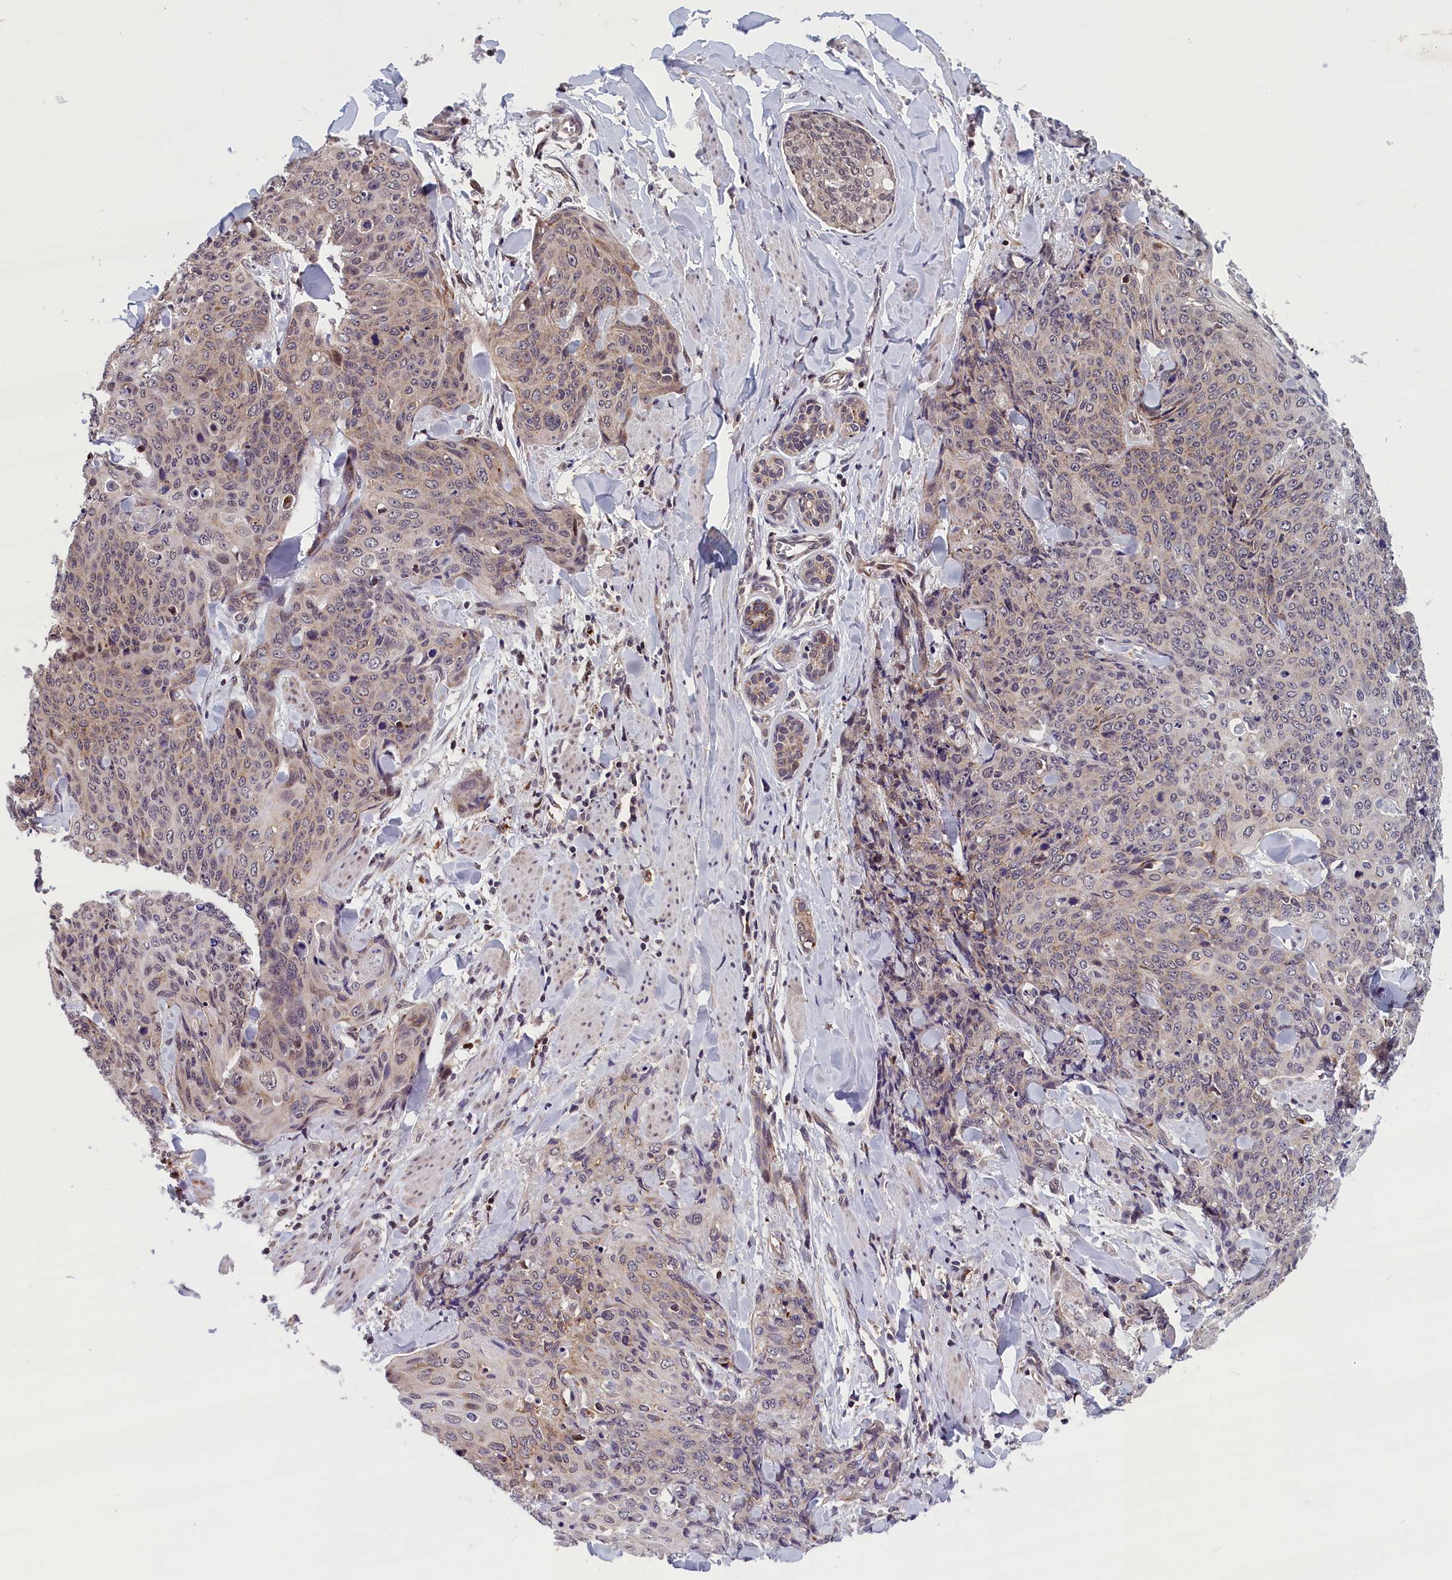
{"staining": {"intensity": "weak", "quantity": "25%-75%", "location": "cytoplasmic/membranous,nuclear"}, "tissue": "skin cancer", "cell_type": "Tumor cells", "image_type": "cancer", "snomed": [{"axis": "morphology", "description": "Squamous cell carcinoma, NOS"}, {"axis": "topography", "description": "Skin"}, {"axis": "topography", "description": "Vulva"}], "caption": "This histopathology image exhibits skin cancer (squamous cell carcinoma) stained with IHC to label a protein in brown. The cytoplasmic/membranous and nuclear of tumor cells show weak positivity for the protein. Nuclei are counter-stained blue.", "gene": "KCNK6", "patient": {"sex": "female", "age": 85}}